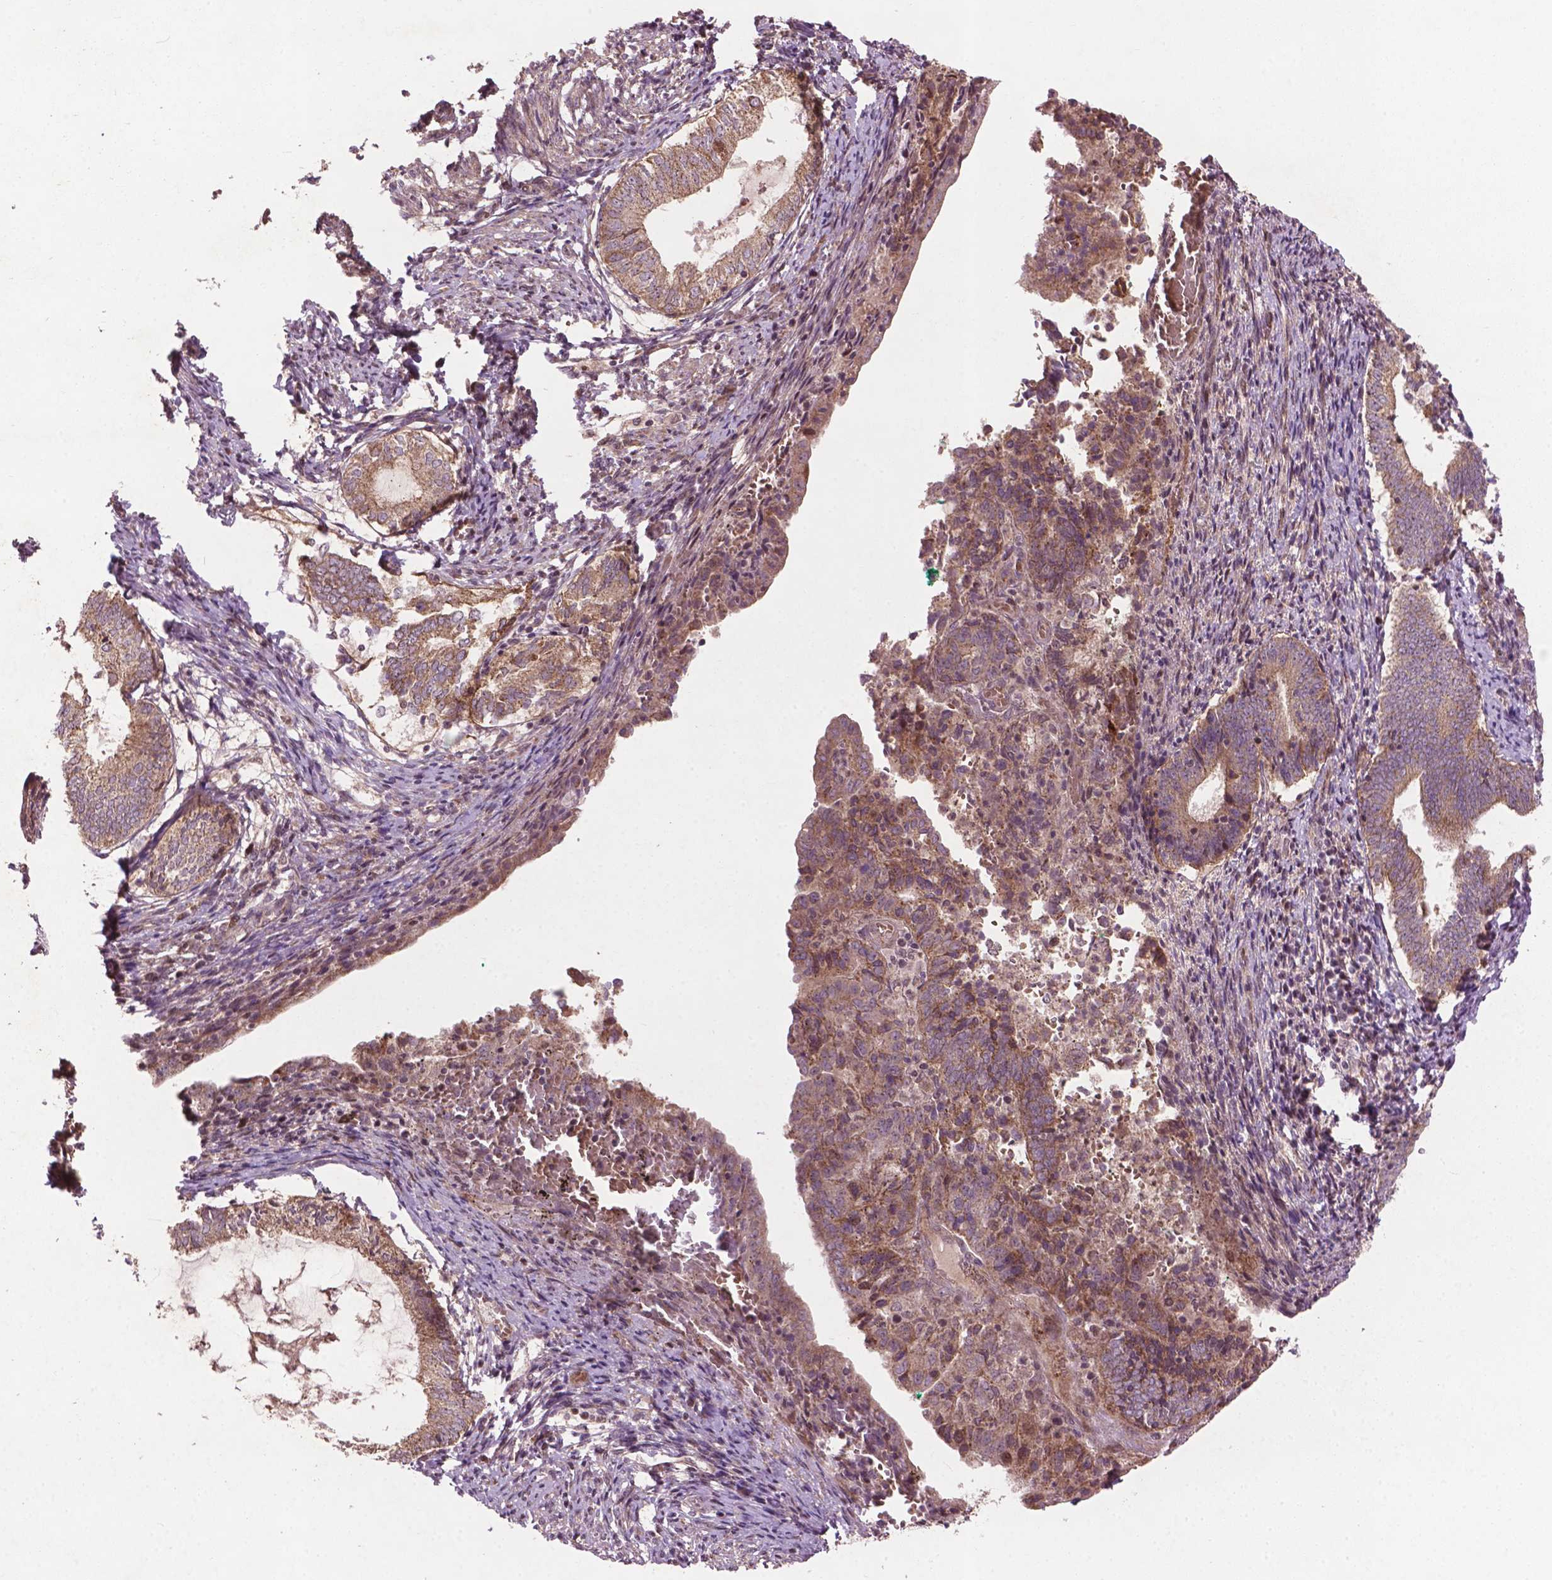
{"staining": {"intensity": "negative", "quantity": "none", "location": "none"}, "tissue": "endometrium", "cell_type": "Cells in endometrial stroma", "image_type": "normal", "snomed": [{"axis": "morphology", "description": "Normal tissue, NOS"}, {"axis": "topography", "description": "Endometrium"}], "caption": "Immunohistochemical staining of normal human endometrium displays no significant positivity in cells in endometrial stroma.", "gene": "B3GALNT2", "patient": {"sex": "female", "age": 50}}